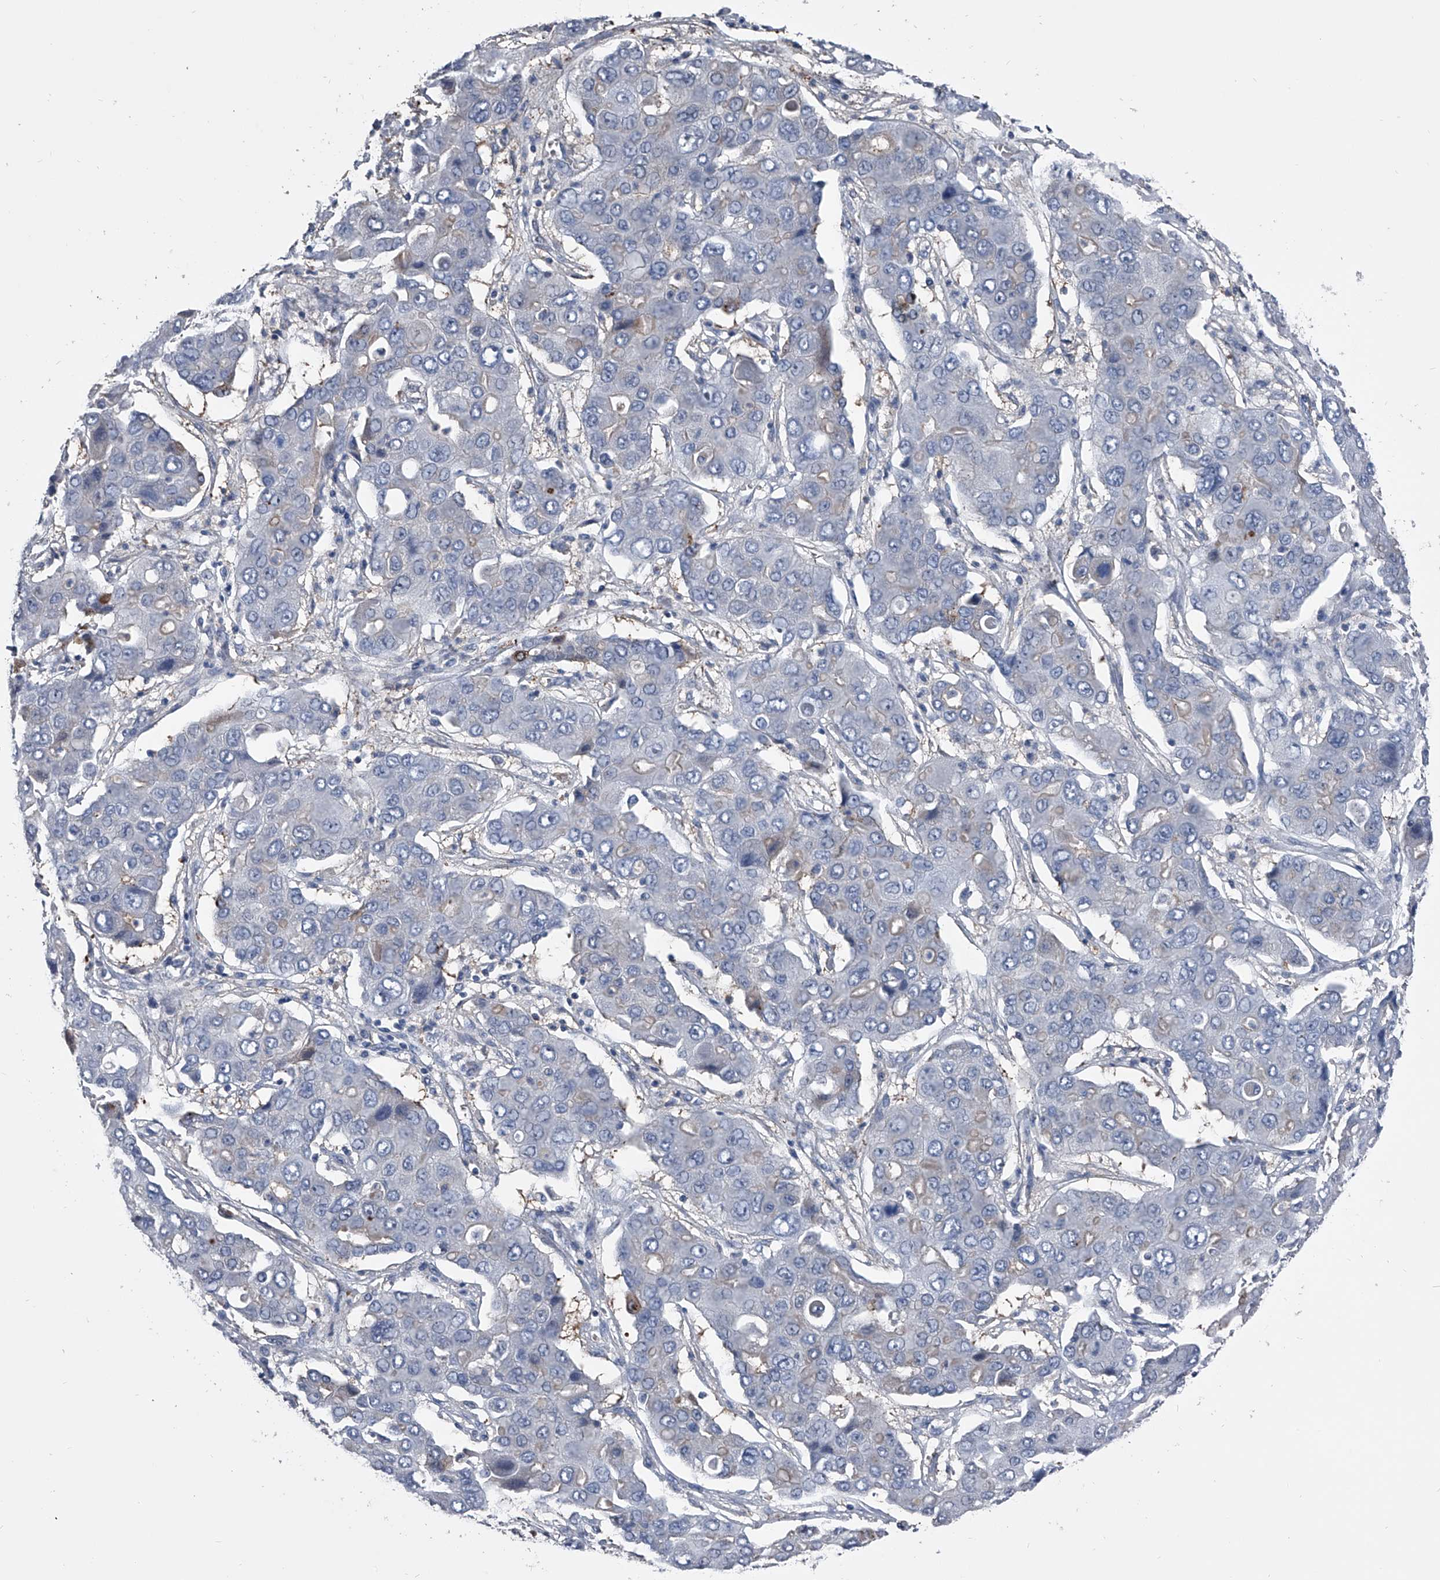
{"staining": {"intensity": "negative", "quantity": "none", "location": "none"}, "tissue": "liver cancer", "cell_type": "Tumor cells", "image_type": "cancer", "snomed": [{"axis": "morphology", "description": "Cholangiocarcinoma"}, {"axis": "topography", "description": "Liver"}], "caption": "Liver cholangiocarcinoma was stained to show a protein in brown. There is no significant staining in tumor cells. The staining is performed using DAB (3,3'-diaminobenzidine) brown chromogen with nuclei counter-stained in using hematoxylin.", "gene": "KIF13A", "patient": {"sex": "male", "age": 67}}